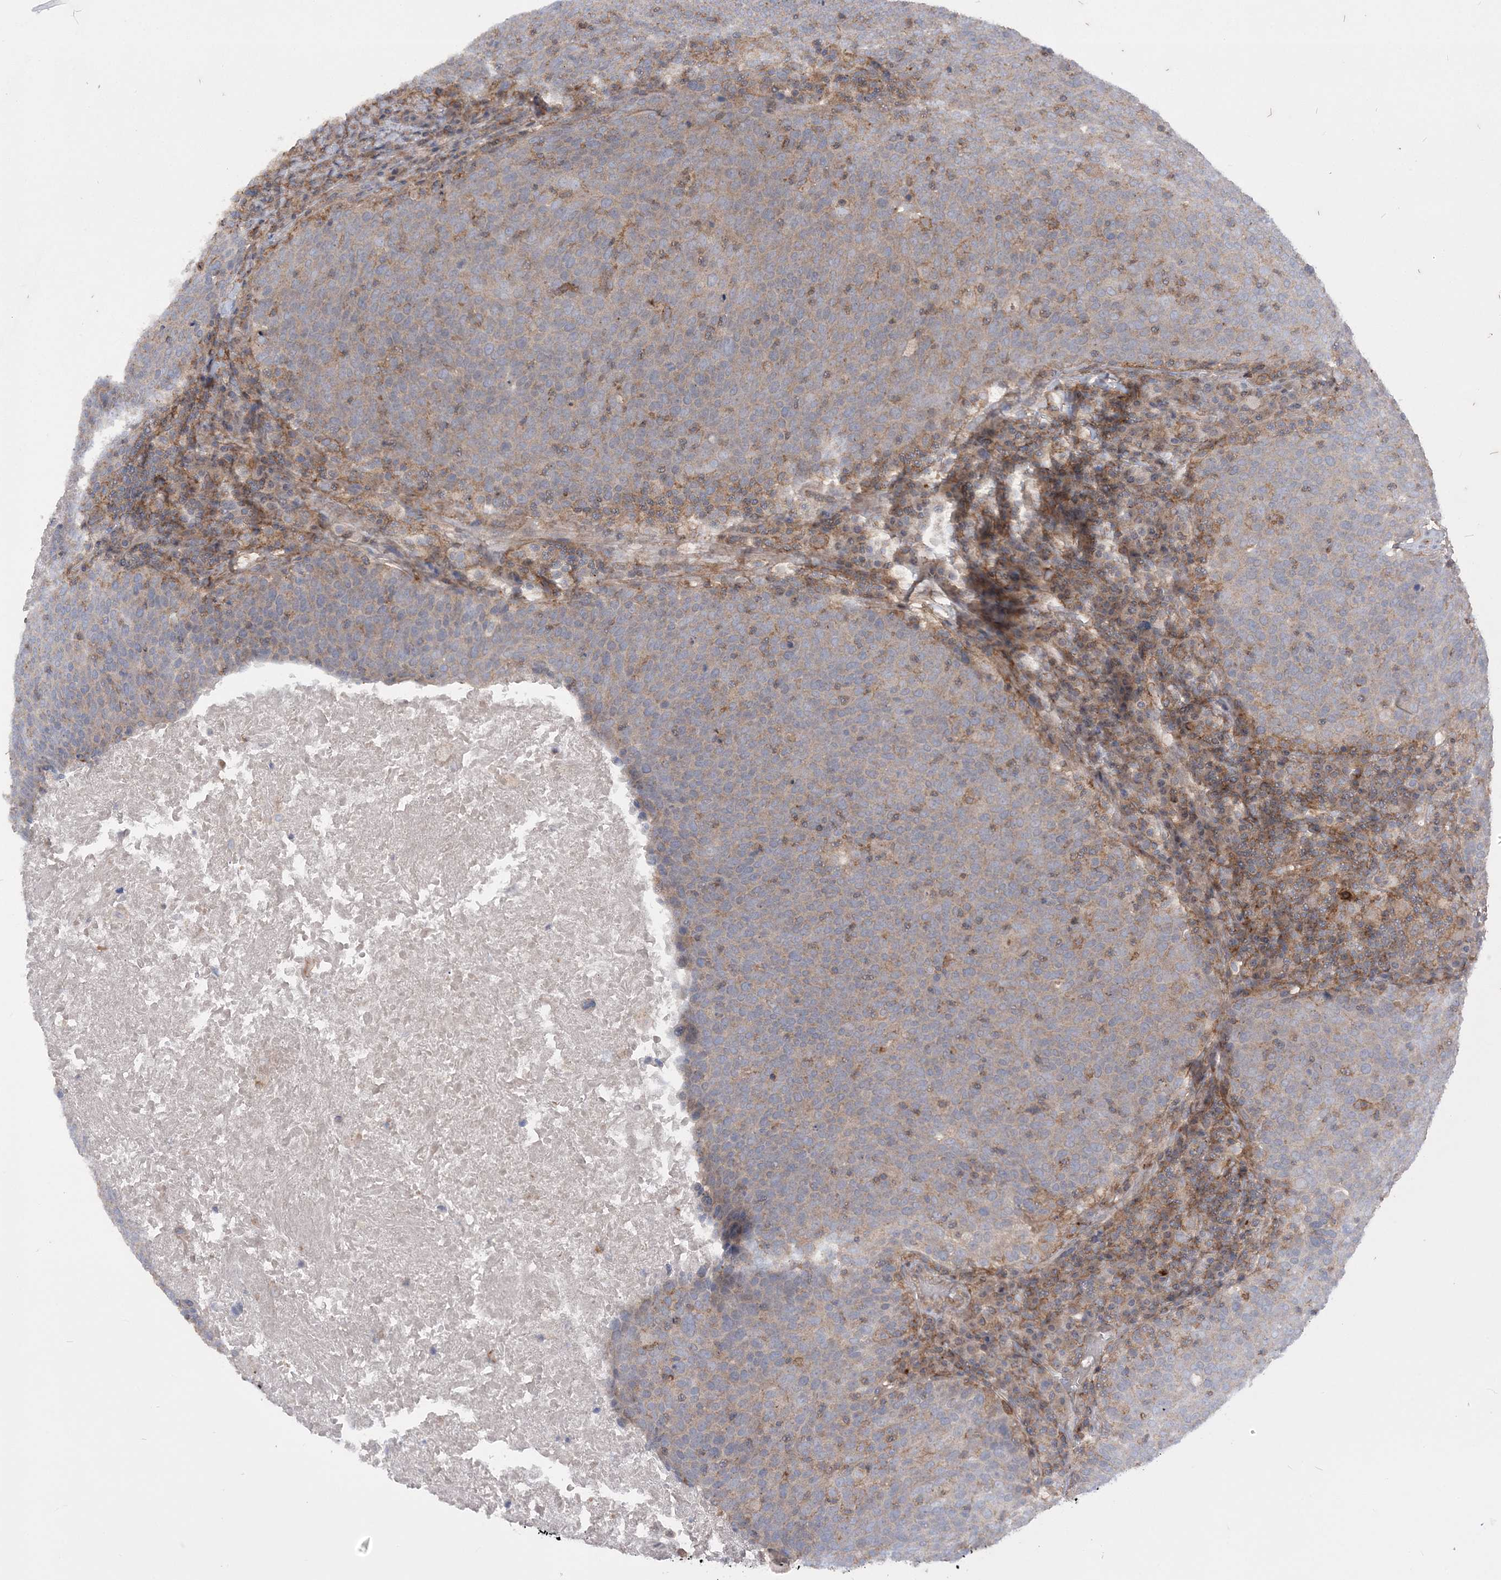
{"staining": {"intensity": "weak", "quantity": "<25%", "location": "cytoplasmic/membranous"}, "tissue": "head and neck cancer", "cell_type": "Tumor cells", "image_type": "cancer", "snomed": [{"axis": "morphology", "description": "Squamous cell carcinoma, NOS"}, {"axis": "morphology", "description": "Squamous cell carcinoma, metastatic, NOS"}, {"axis": "topography", "description": "Lymph node"}, {"axis": "topography", "description": "Head-Neck"}], "caption": "Immunohistochemical staining of human head and neck squamous cell carcinoma reveals no significant positivity in tumor cells. (DAB (3,3'-diaminobenzidine) immunohistochemistry (IHC) with hematoxylin counter stain).", "gene": "SLFN14", "patient": {"sex": "male", "age": 62}}